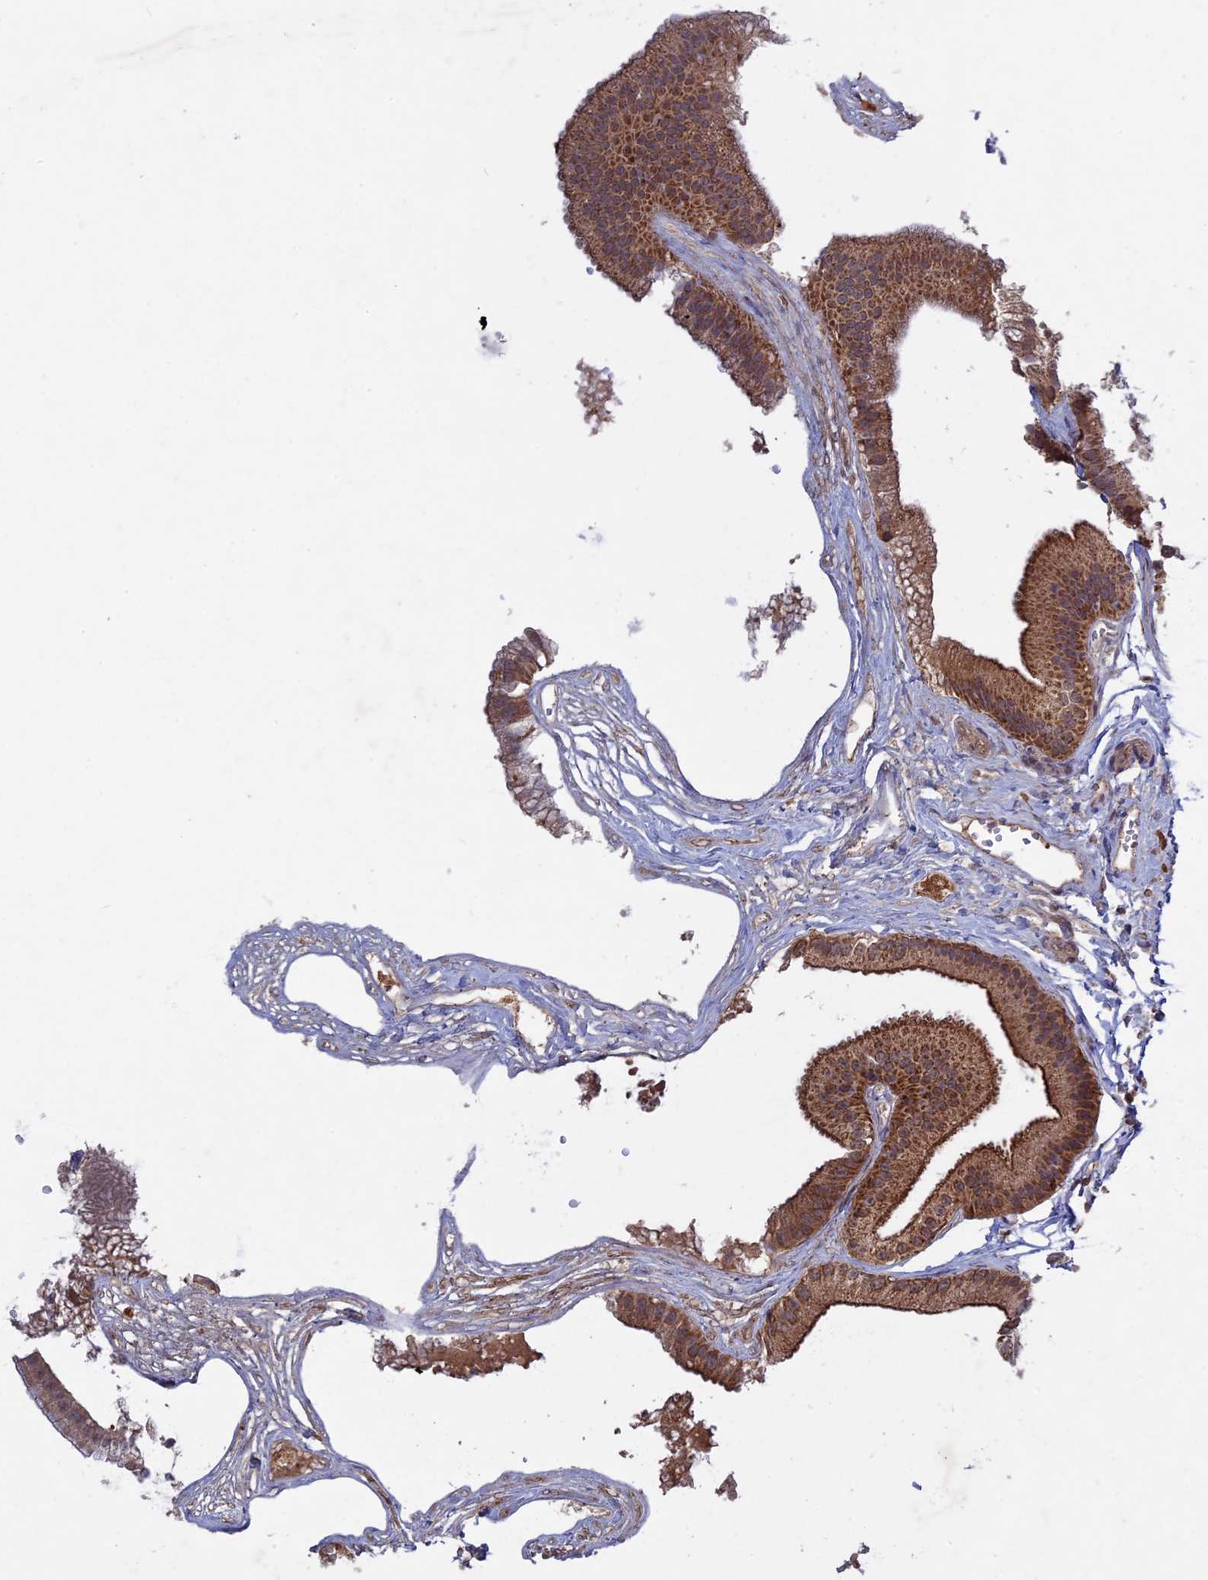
{"staining": {"intensity": "moderate", "quantity": ">75%", "location": "cytoplasmic/membranous"}, "tissue": "gallbladder", "cell_type": "Glandular cells", "image_type": "normal", "snomed": [{"axis": "morphology", "description": "Normal tissue, NOS"}, {"axis": "topography", "description": "Gallbladder"}], "caption": "High-magnification brightfield microscopy of normal gallbladder stained with DAB (3,3'-diaminobenzidine) (brown) and counterstained with hematoxylin (blue). glandular cells exhibit moderate cytoplasmic/membranous staining is seen in about>75% of cells. Ihc stains the protein in brown and the nuclei are stained blue.", "gene": "RAB15", "patient": {"sex": "female", "age": 54}}